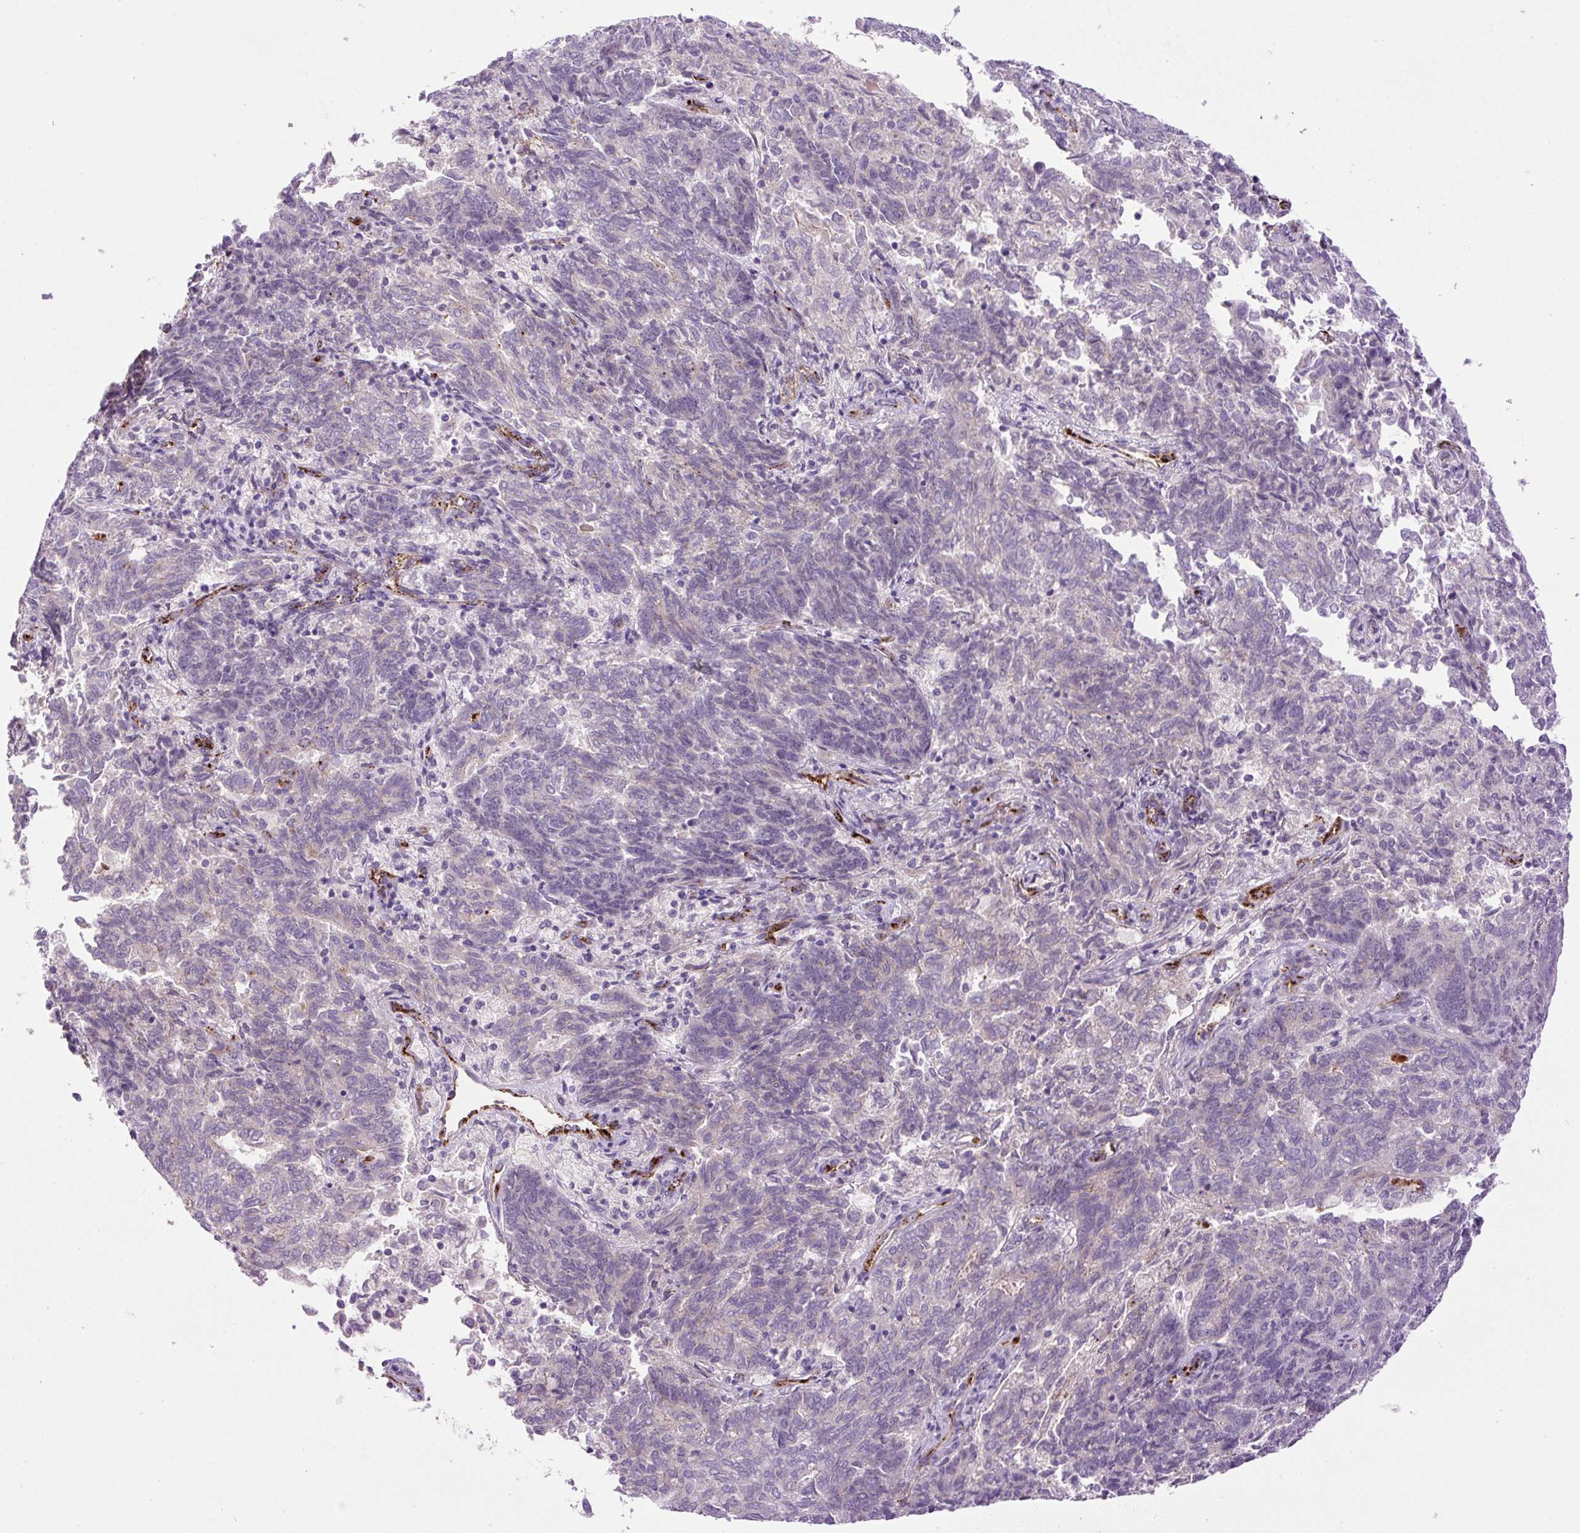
{"staining": {"intensity": "negative", "quantity": "none", "location": "none"}, "tissue": "endometrial cancer", "cell_type": "Tumor cells", "image_type": "cancer", "snomed": [{"axis": "morphology", "description": "Adenocarcinoma, NOS"}, {"axis": "topography", "description": "Endometrium"}], "caption": "The histopathology image shows no staining of tumor cells in endometrial adenocarcinoma. The staining is performed using DAB brown chromogen with nuclei counter-stained in using hematoxylin.", "gene": "LEFTY2", "patient": {"sex": "female", "age": 80}}